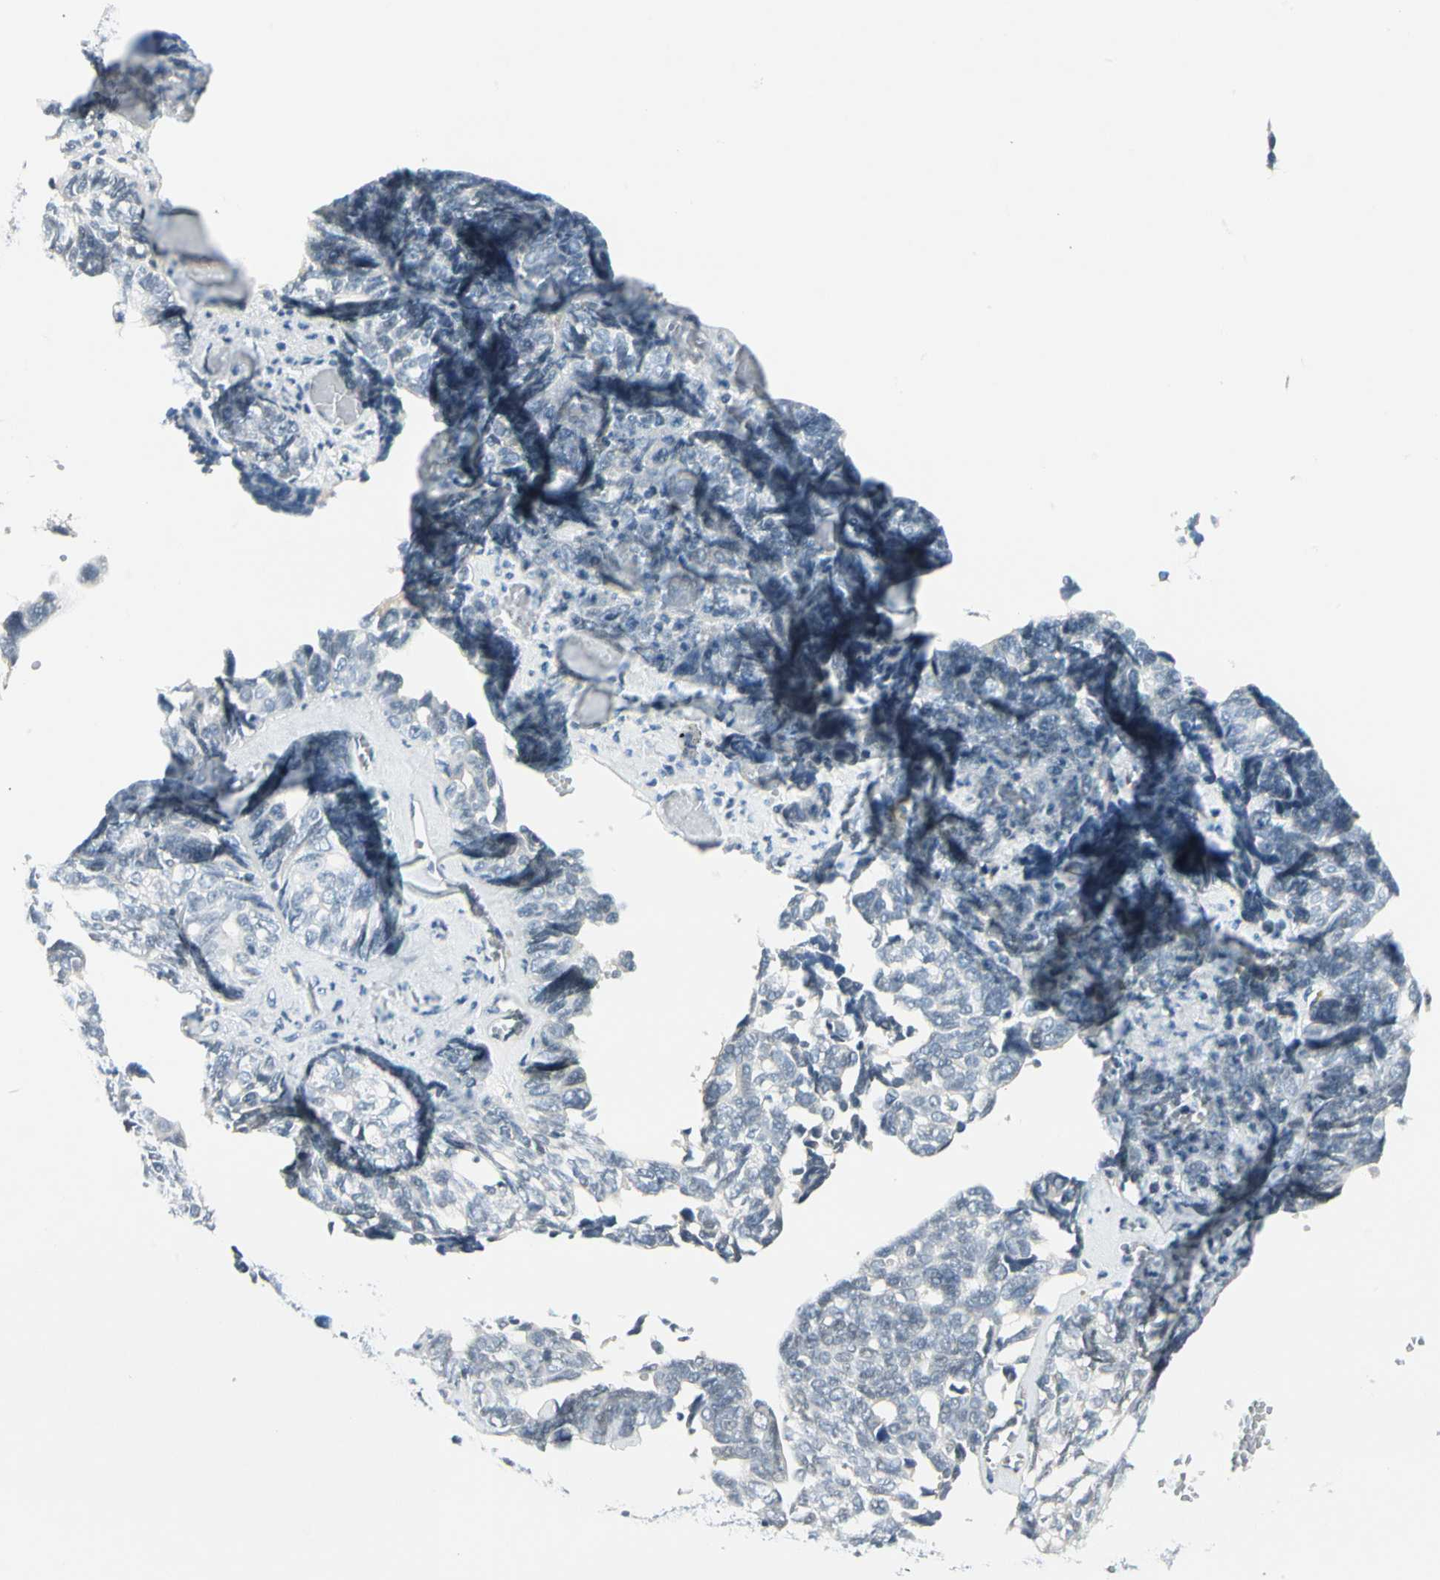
{"staining": {"intensity": "negative", "quantity": "none", "location": "none"}, "tissue": "ovarian cancer", "cell_type": "Tumor cells", "image_type": "cancer", "snomed": [{"axis": "morphology", "description": "Cystadenocarcinoma, serous, NOS"}, {"axis": "topography", "description": "Ovary"}], "caption": "A micrograph of ovarian serous cystadenocarcinoma stained for a protein displays no brown staining in tumor cells. (DAB (3,3'-diaminobenzidine) immunohistochemistry (IHC), high magnification).", "gene": "ZSCAN1", "patient": {"sex": "female", "age": 79}}